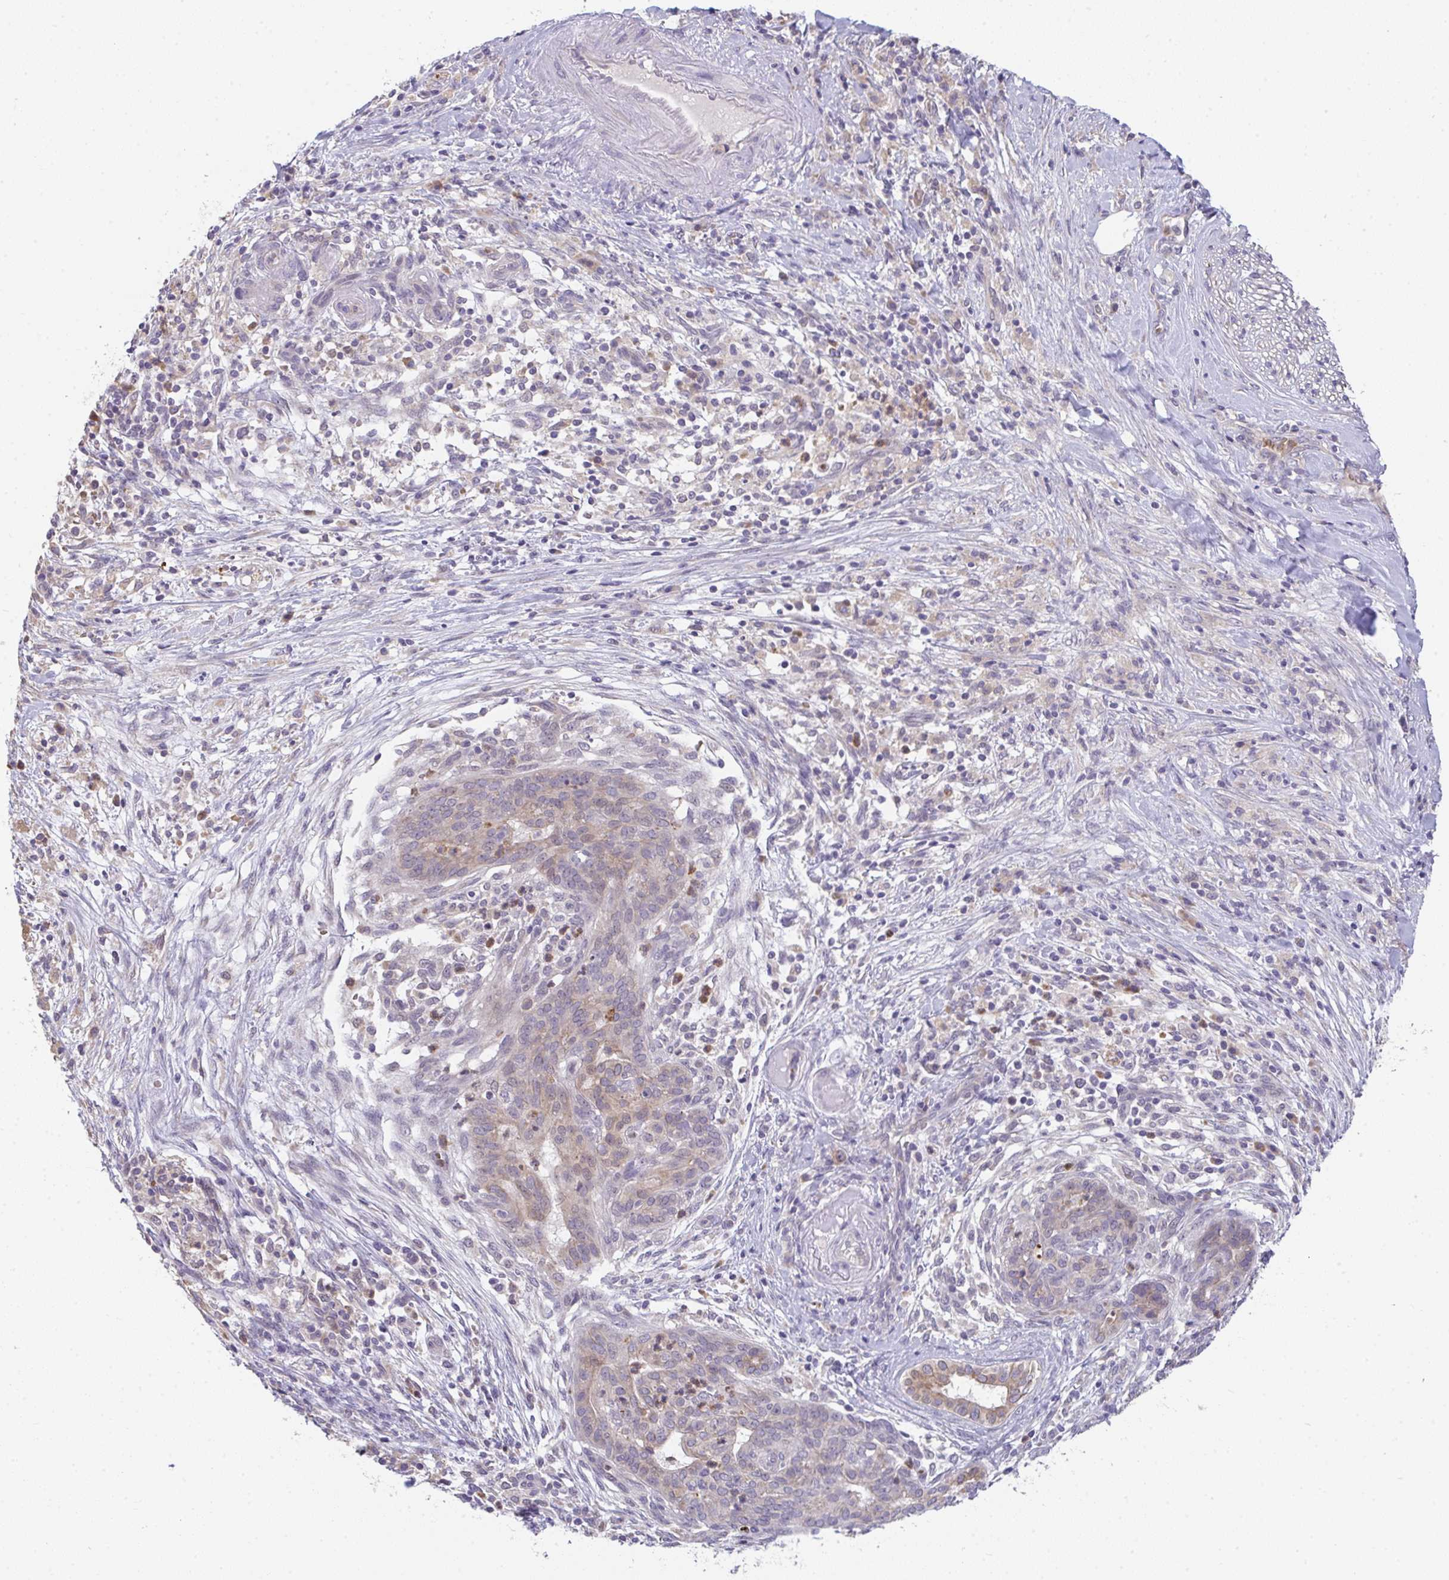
{"staining": {"intensity": "weak", "quantity": "25%-75%", "location": "cytoplasmic/membranous,nuclear"}, "tissue": "pancreatic cancer", "cell_type": "Tumor cells", "image_type": "cancer", "snomed": [{"axis": "morphology", "description": "Adenocarcinoma, NOS"}, {"axis": "topography", "description": "Pancreas"}], "caption": "Protein expression analysis of human pancreatic adenocarcinoma reveals weak cytoplasmic/membranous and nuclear expression in approximately 25%-75% of tumor cells. Nuclei are stained in blue.", "gene": "RIOK1", "patient": {"sex": "male", "age": 44}}